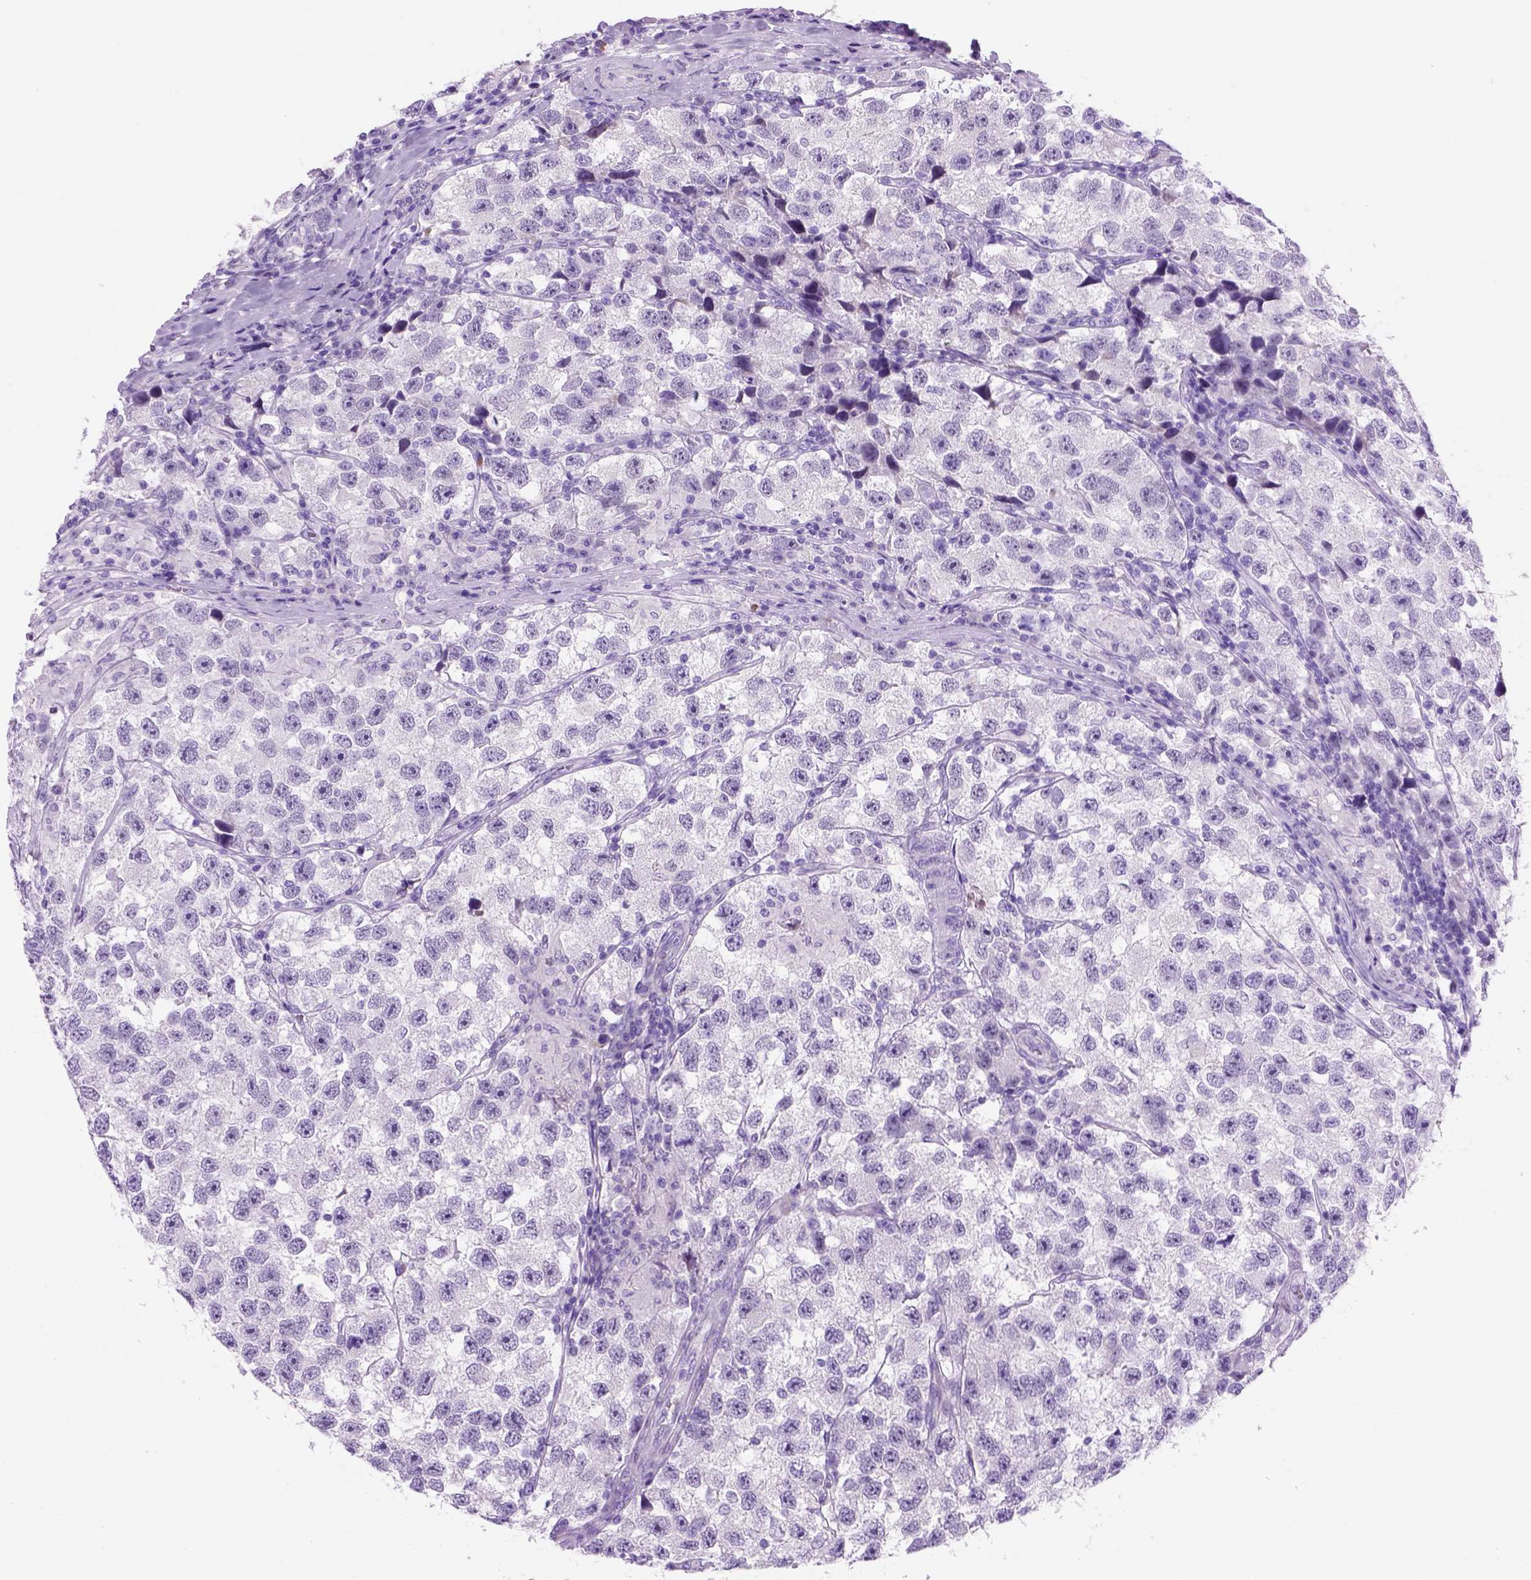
{"staining": {"intensity": "negative", "quantity": "none", "location": "none"}, "tissue": "testis cancer", "cell_type": "Tumor cells", "image_type": "cancer", "snomed": [{"axis": "morphology", "description": "Seminoma, NOS"}, {"axis": "topography", "description": "Testis"}], "caption": "Immunohistochemical staining of testis seminoma reveals no significant expression in tumor cells.", "gene": "HHIPL2", "patient": {"sex": "male", "age": 26}}